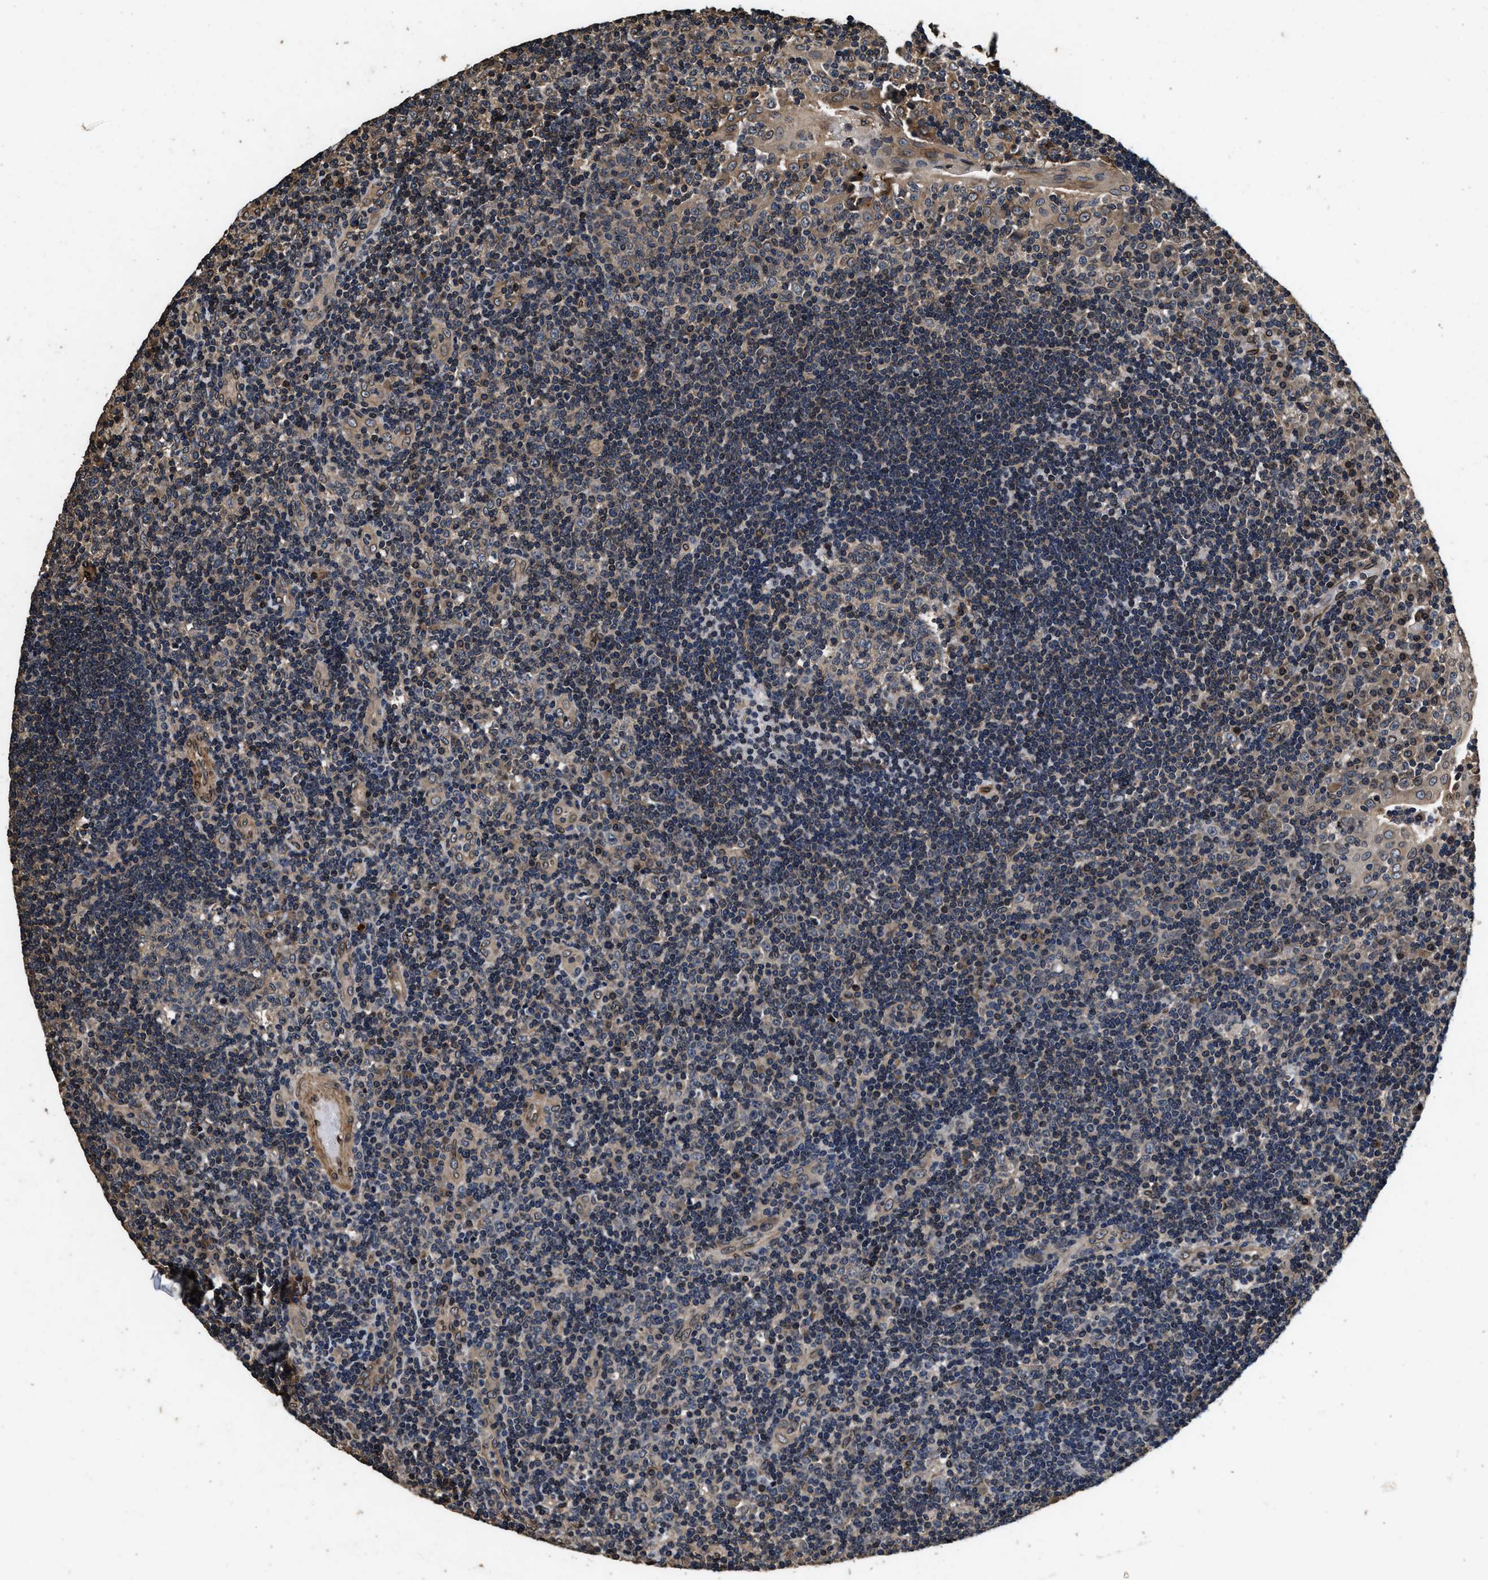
{"staining": {"intensity": "weak", "quantity": "<25%", "location": "cytoplasmic/membranous"}, "tissue": "tonsil", "cell_type": "Germinal center cells", "image_type": "normal", "snomed": [{"axis": "morphology", "description": "Normal tissue, NOS"}, {"axis": "topography", "description": "Tonsil"}], "caption": "This photomicrograph is of unremarkable tonsil stained with immunohistochemistry to label a protein in brown with the nuclei are counter-stained blue. There is no positivity in germinal center cells.", "gene": "ACCS", "patient": {"sex": "female", "age": 40}}